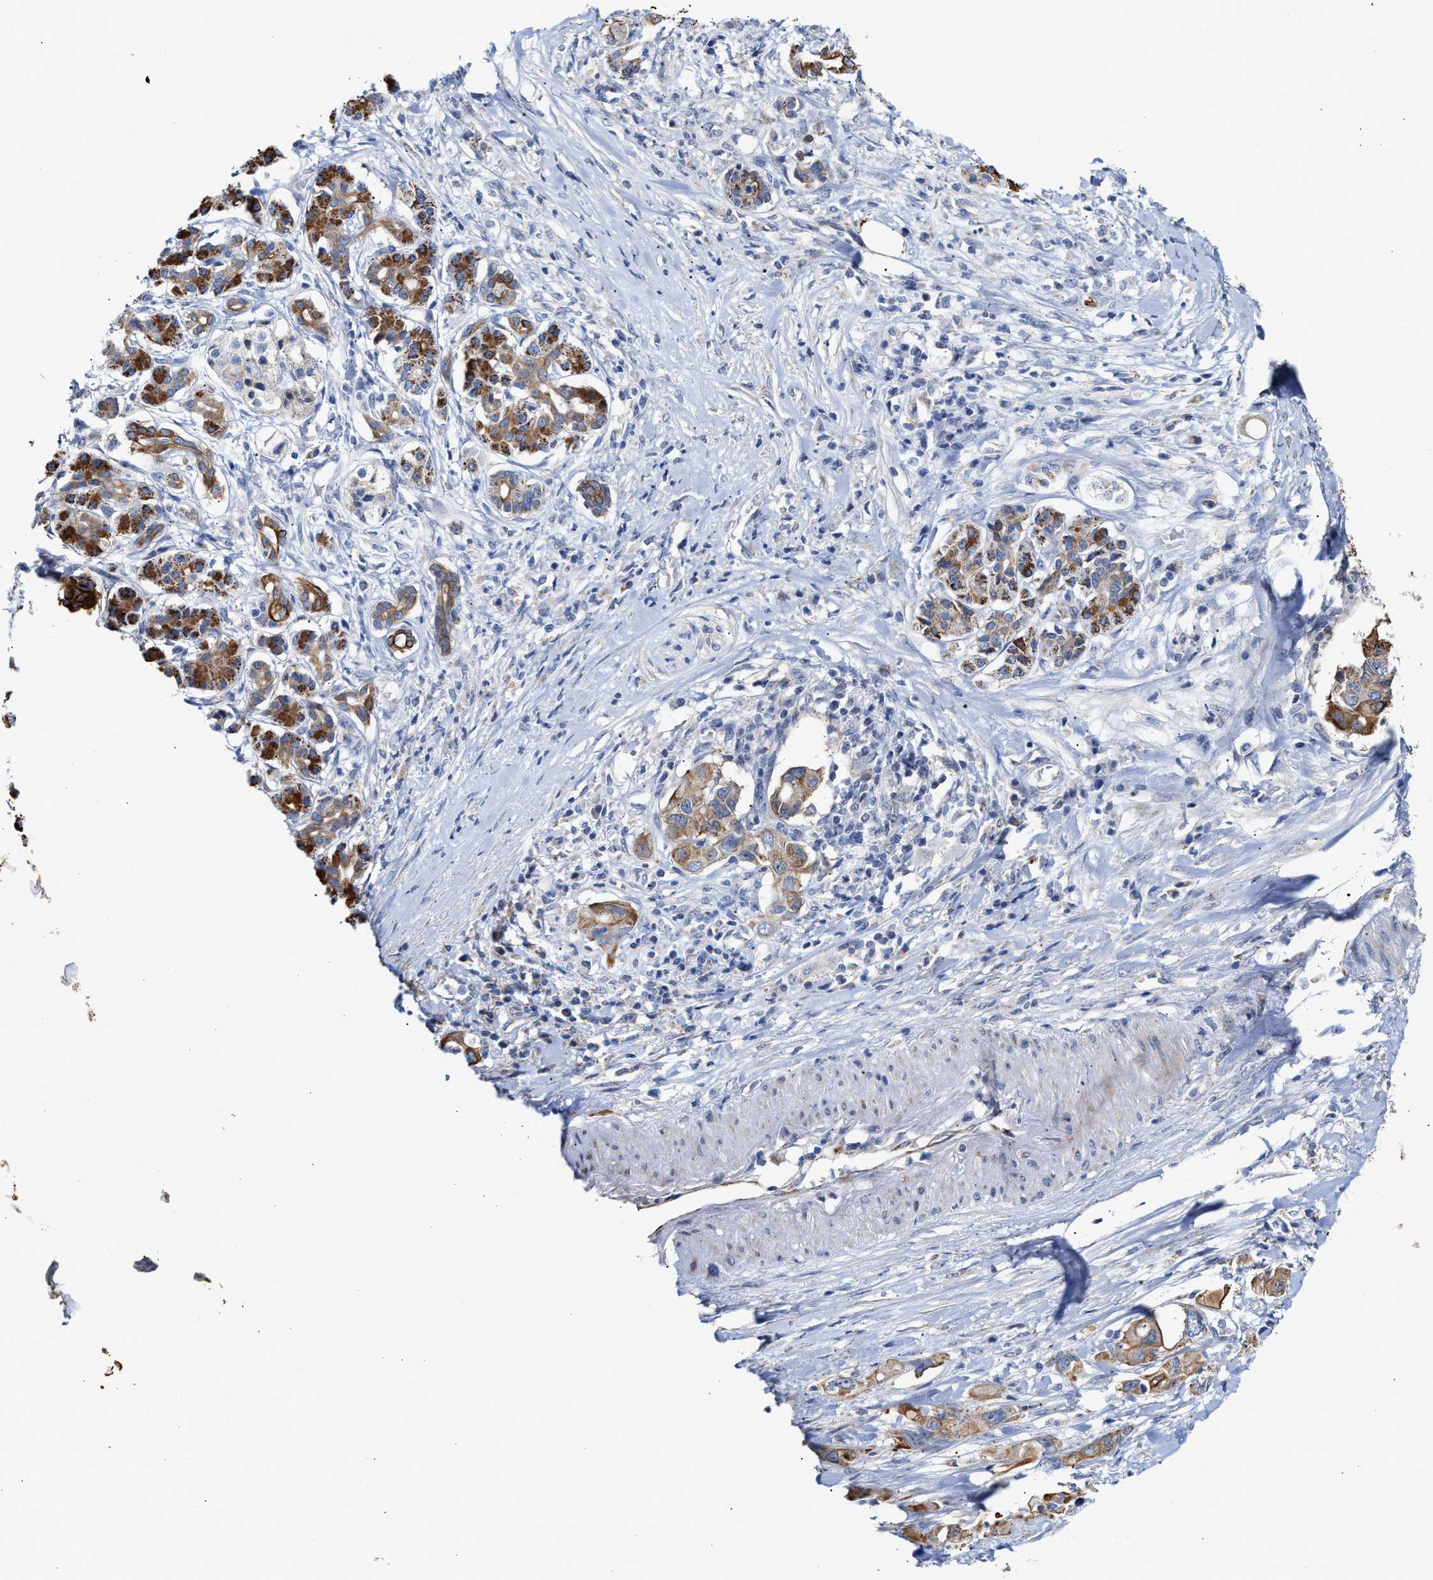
{"staining": {"intensity": "moderate", "quantity": ">75%", "location": "cytoplasmic/membranous"}, "tissue": "pancreatic cancer", "cell_type": "Tumor cells", "image_type": "cancer", "snomed": [{"axis": "morphology", "description": "Adenocarcinoma, NOS"}, {"axis": "topography", "description": "Pancreas"}], "caption": "Pancreatic cancer (adenocarcinoma) tissue displays moderate cytoplasmic/membranous staining in about >75% of tumor cells, visualized by immunohistochemistry.", "gene": "JAG1", "patient": {"sex": "female", "age": 56}}